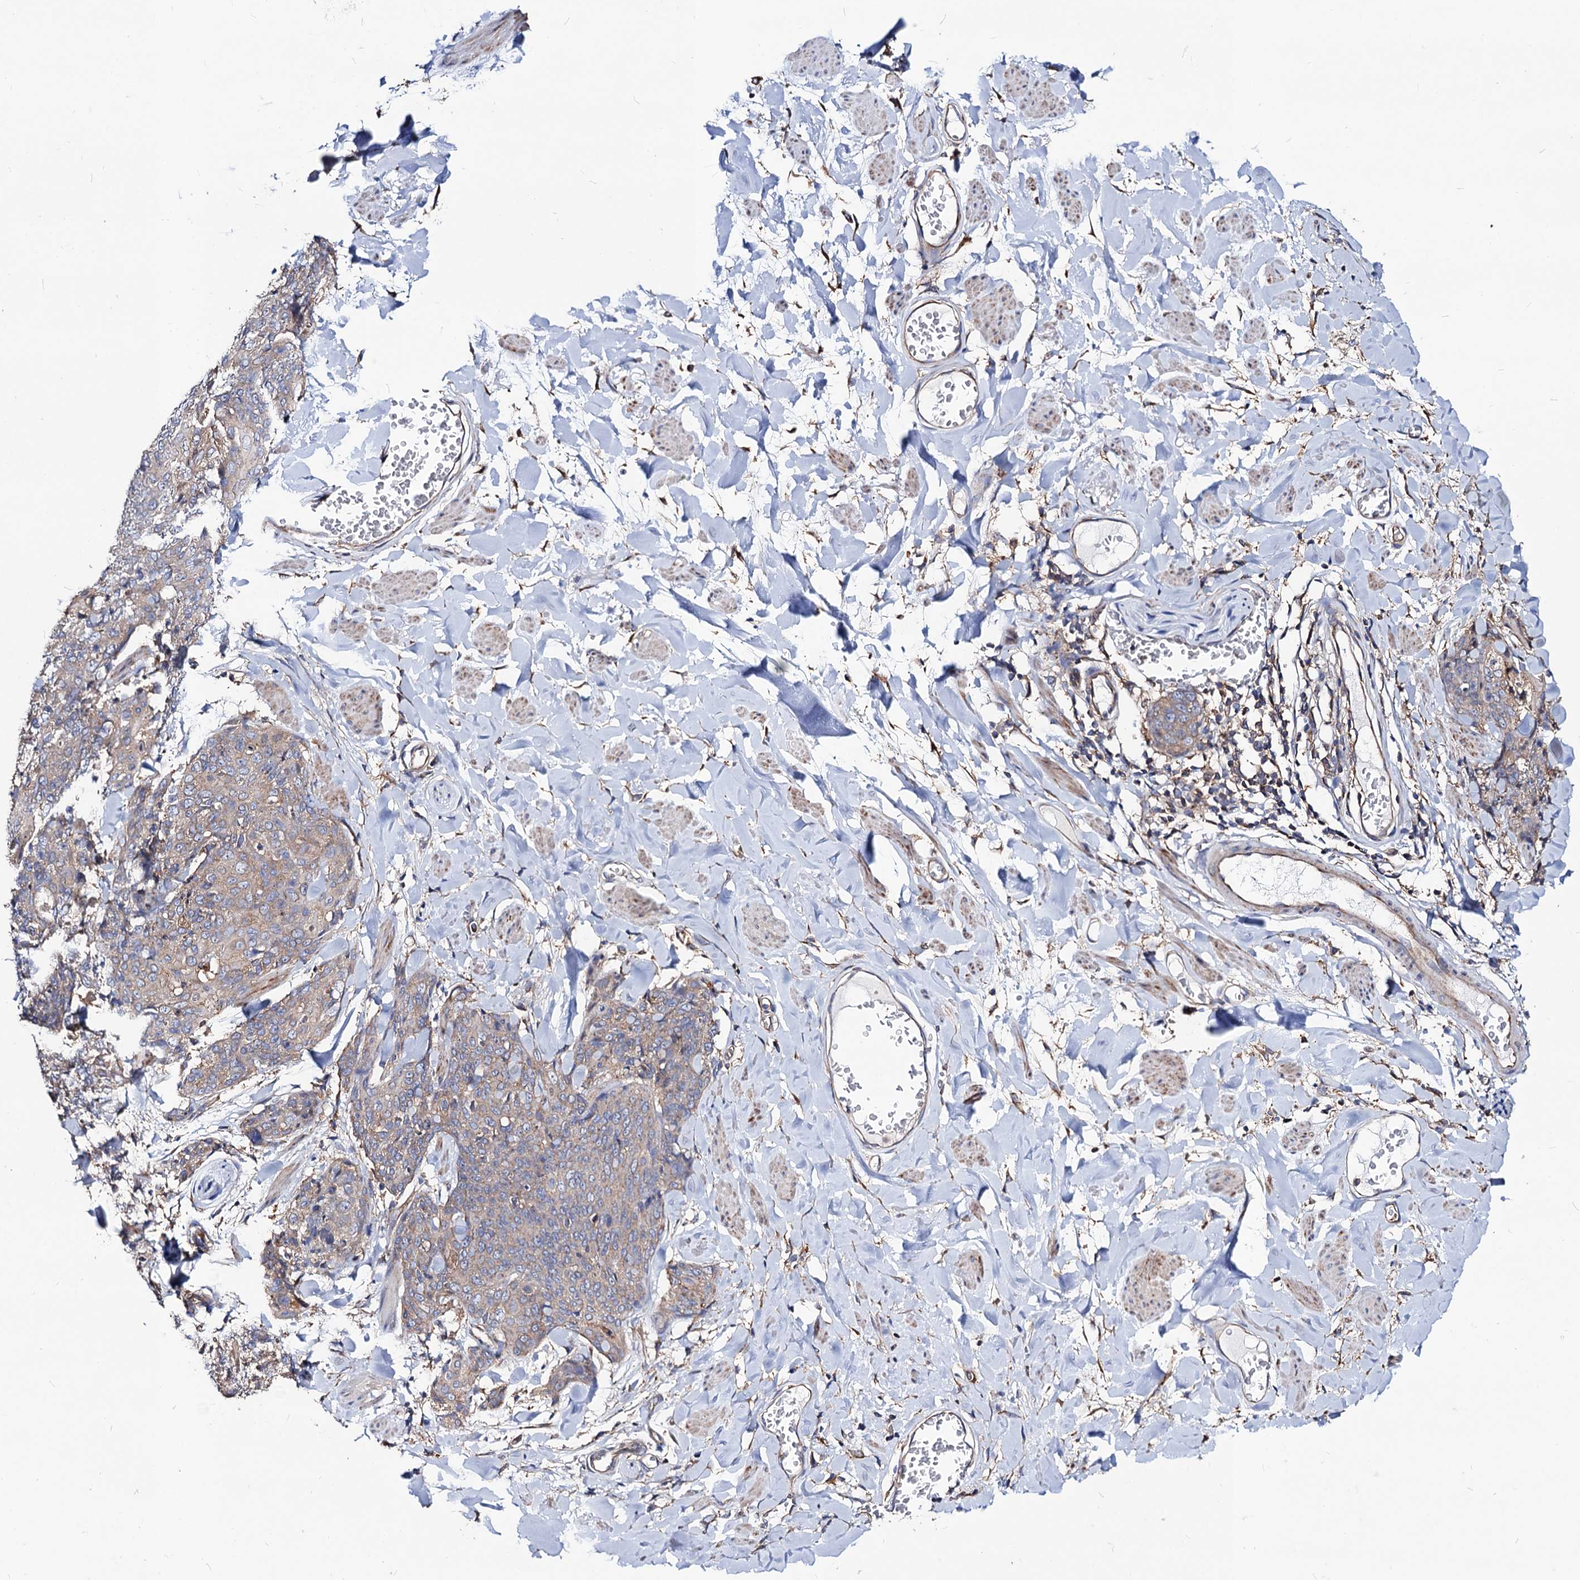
{"staining": {"intensity": "weak", "quantity": "25%-75%", "location": "cytoplasmic/membranous"}, "tissue": "skin cancer", "cell_type": "Tumor cells", "image_type": "cancer", "snomed": [{"axis": "morphology", "description": "Squamous cell carcinoma, NOS"}, {"axis": "topography", "description": "Skin"}, {"axis": "topography", "description": "Vulva"}], "caption": "Weak cytoplasmic/membranous protein staining is identified in approximately 25%-75% of tumor cells in skin squamous cell carcinoma.", "gene": "DYDC1", "patient": {"sex": "female", "age": 85}}